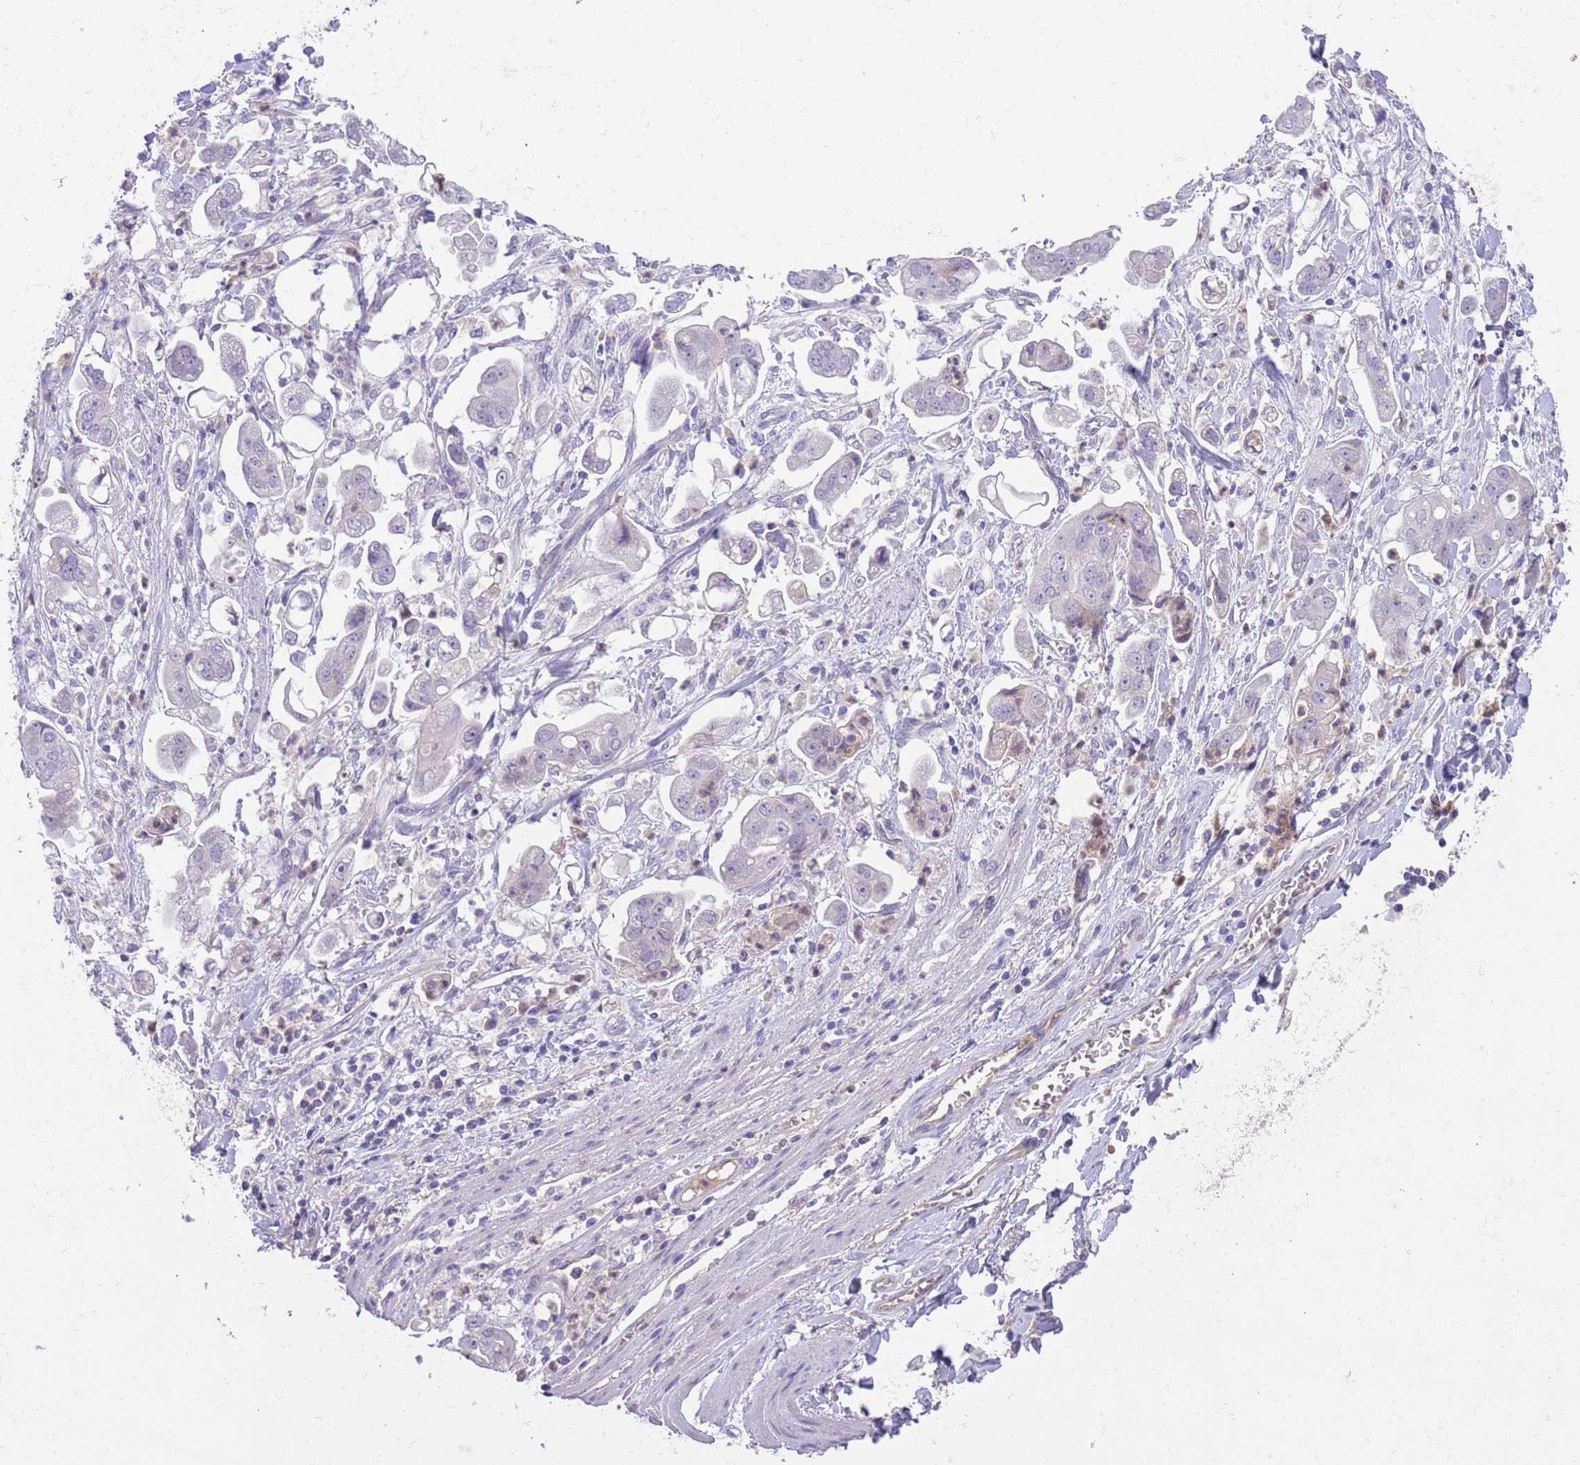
{"staining": {"intensity": "negative", "quantity": "none", "location": "none"}, "tissue": "stomach cancer", "cell_type": "Tumor cells", "image_type": "cancer", "snomed": [{"axis": "morphology", "description": "Adenocarcinoma, NOS"}, {"axis": "topography", "description": "Stomach"}], "caption": "Human stomach cancer stained for a protein using IHC displays no positivity in tumor cells.", "gene": "IGFL4", "patient": {"sex": "male", "age": 62}}